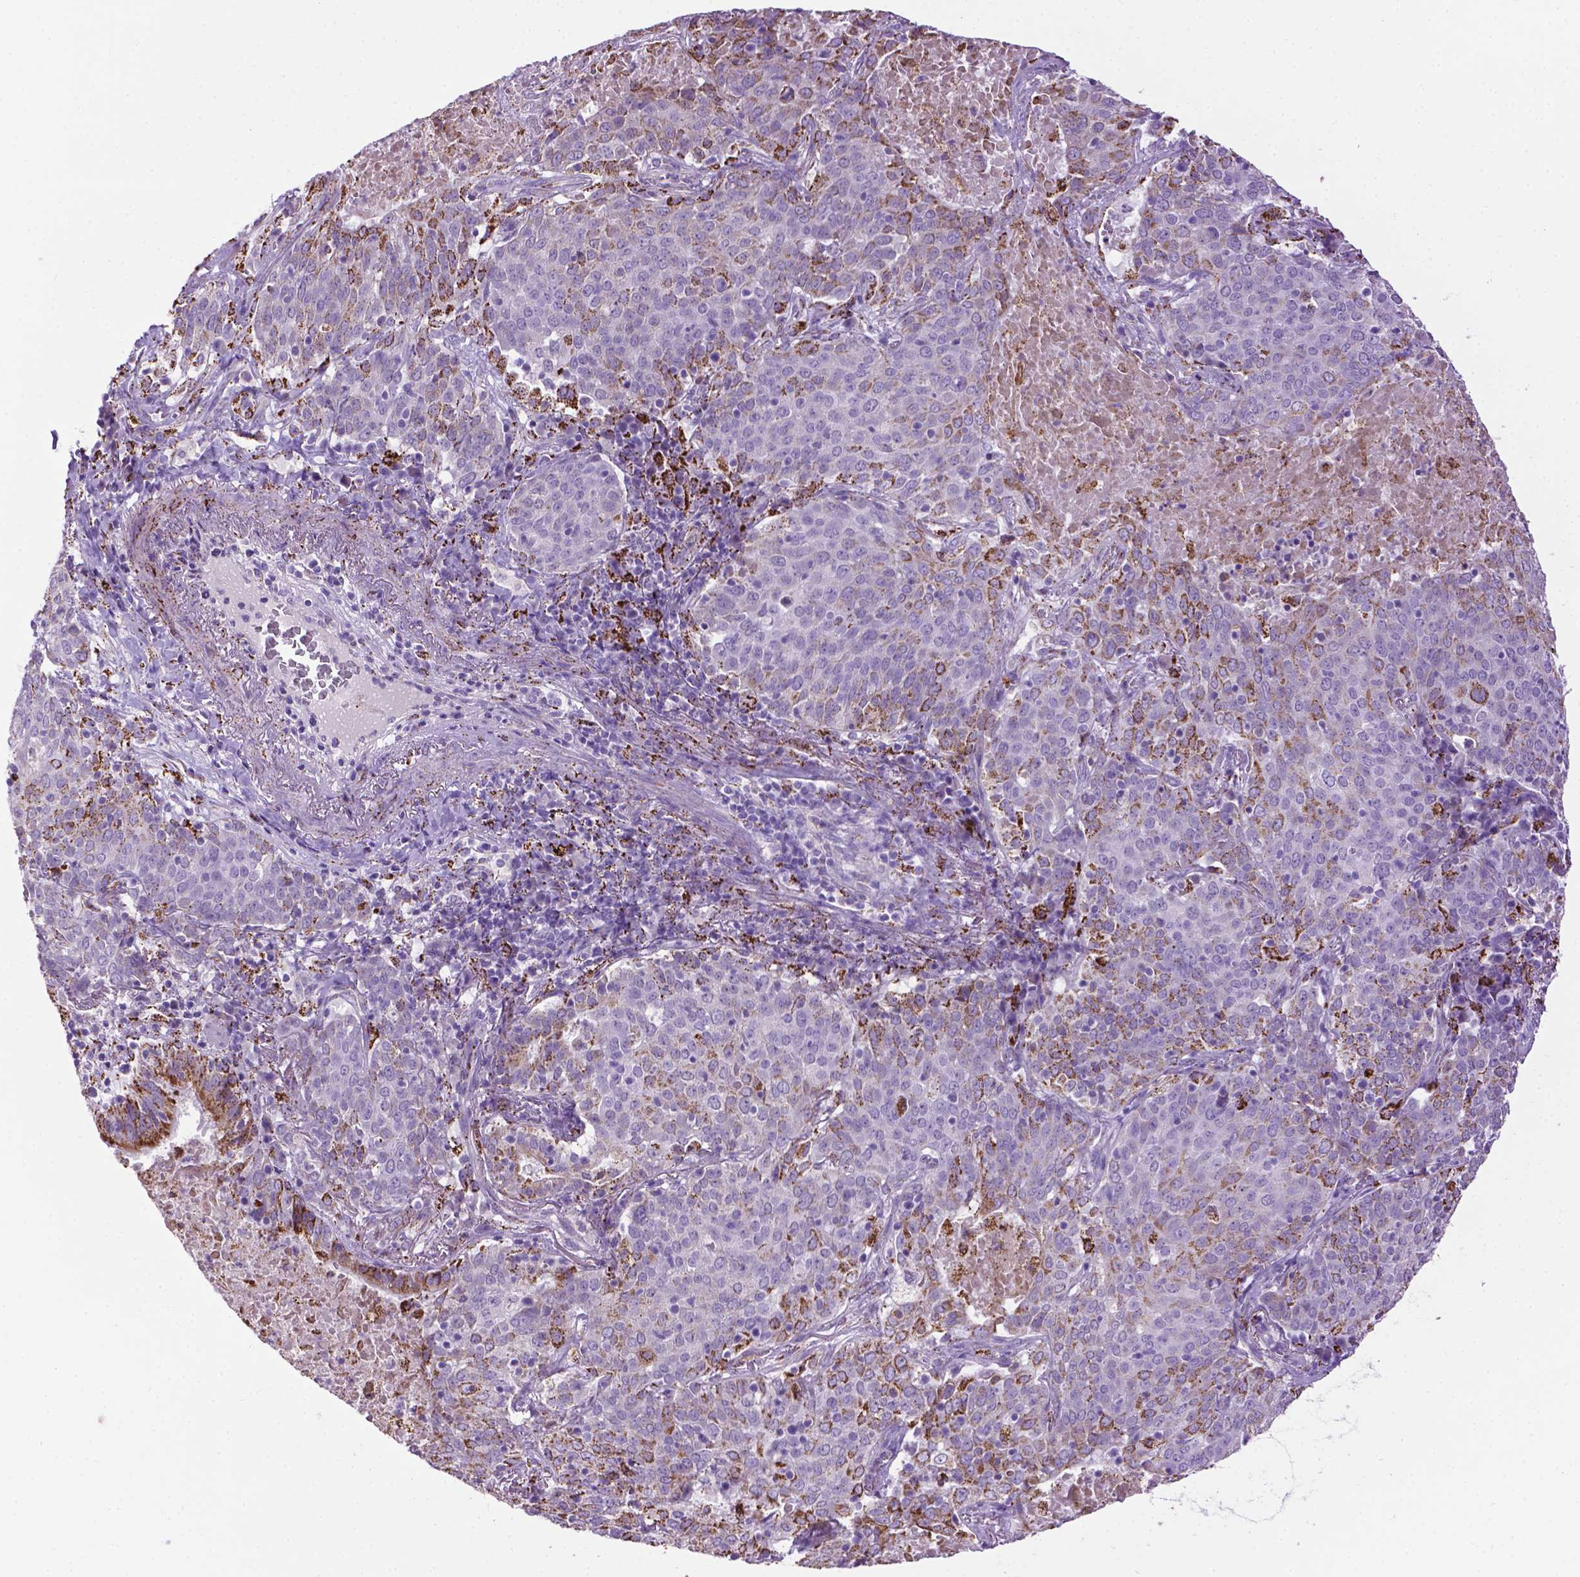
{"staining": {"intensity": "moderate", "quantity": "<25%", "location": "cytoplasmic/membranous"}, "tissue": "lung cancer", "cell_type": "Tumor cells", "image_type": "cancer", "snomed": [{"axis": "morphology", "description": "Squamous cell carcinoma, NOS"}, {"axis": "topography", "description": "Lung"}], "caption": "Human lung cancer stained with a brown dye displays moderate cytoplasmic/membranous positive expression in approximately <25% of tumor cells.", "gene": "TMEM132E", "patient": {"sex": "male", "age": 82}}